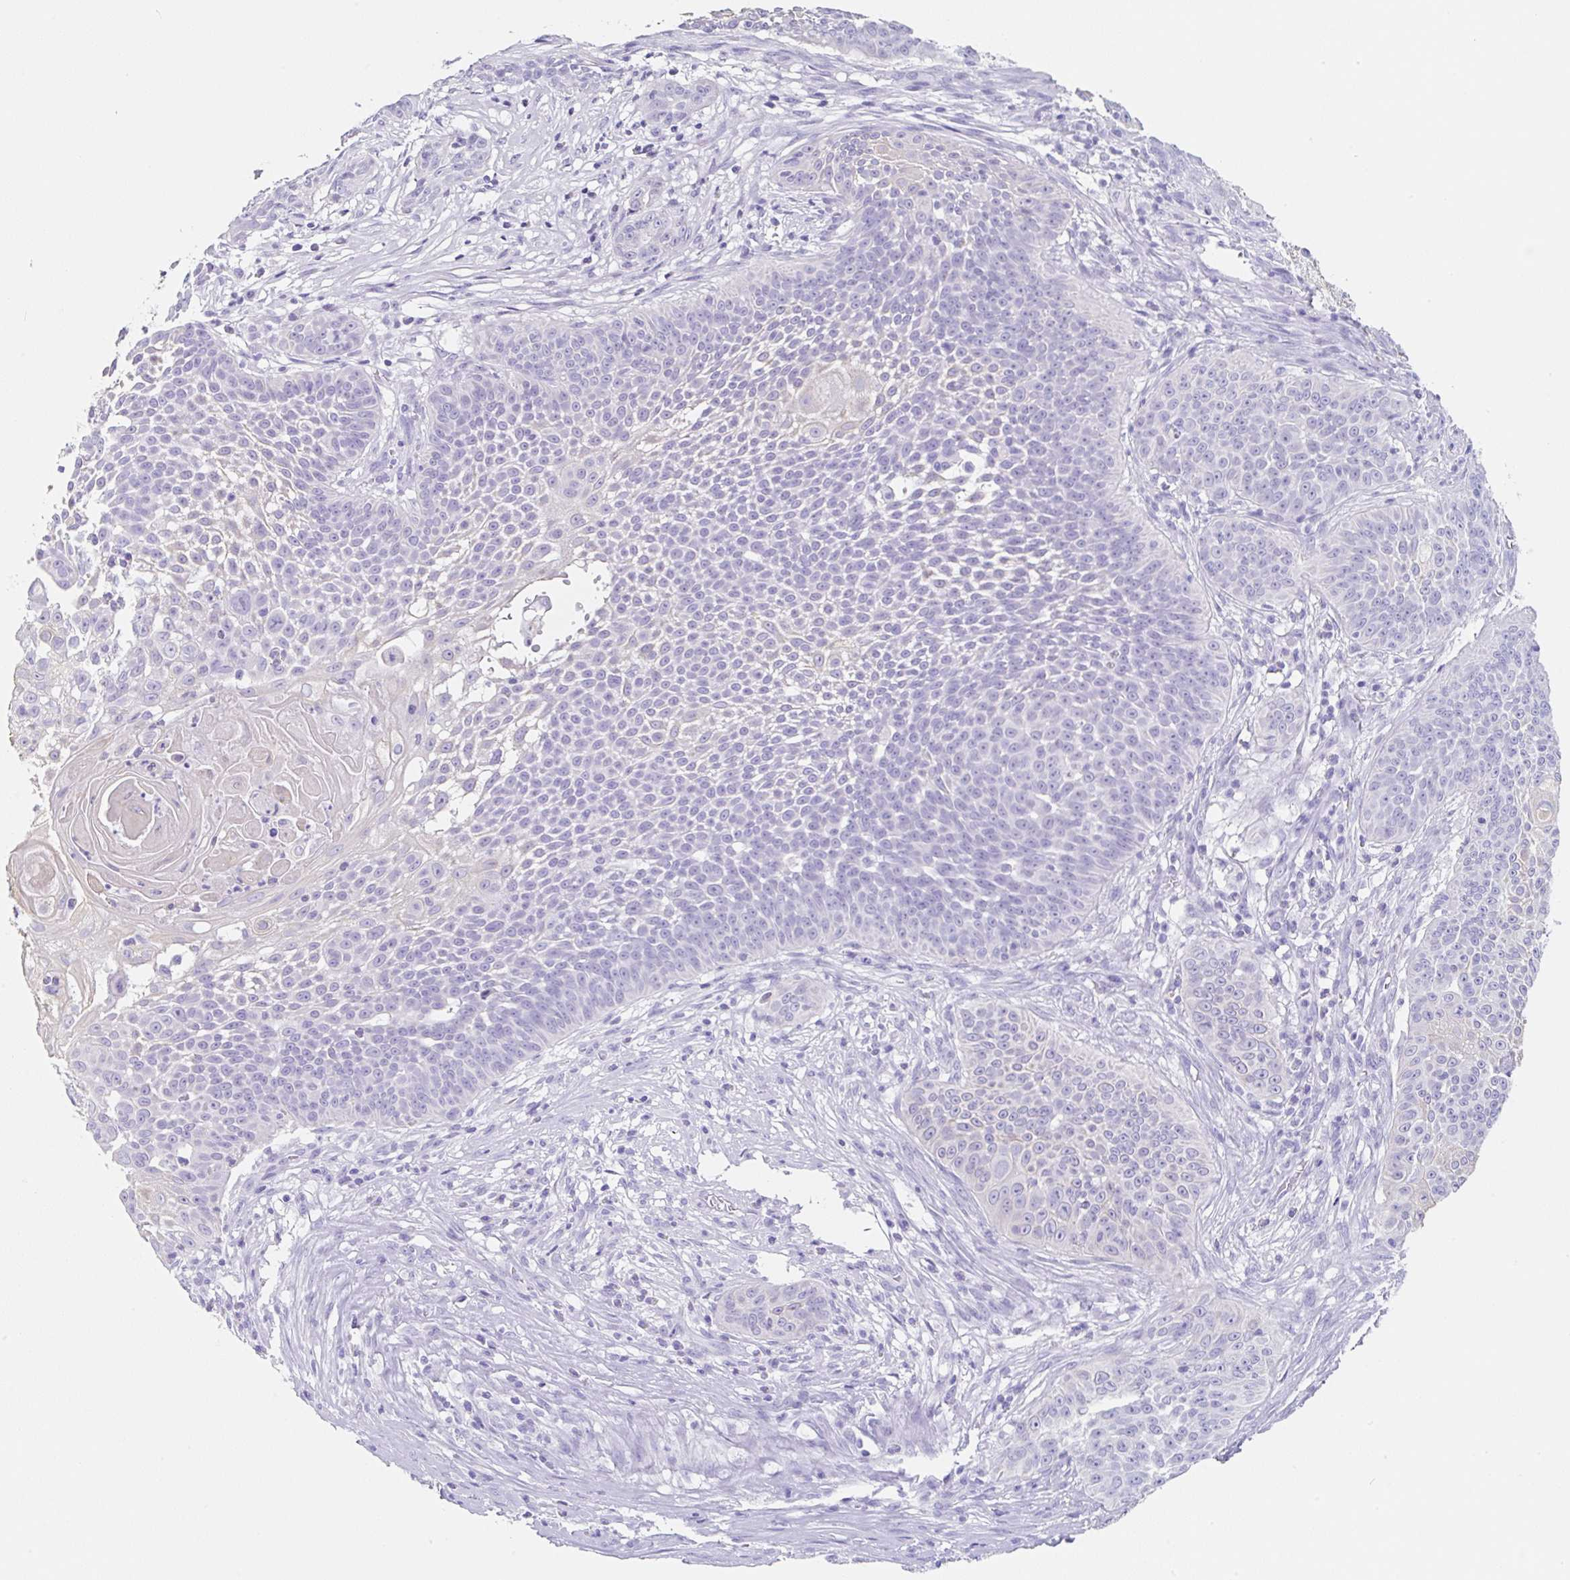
{"staining": {"intensity": "negative", "quantity": "none", "location": "none"}, "tissue": "skin cancer", "cell_type": "Tumor cells", "image_type": "cancer", "snomed": [{"axis": "morphology", "description": "Squamous cell carcinoma, NOS"}, {"axis": "topography", "description": "Skin"}], "caption": "A micrograph of human skin cancer is negative for staining in tumor cells. The staining was performed using DAB to visualize the protein expression in brown, while the nuclei were stained in blue with hematoxylin (Magnification: 20x).", "gene": "CLDND2", "patient": {"sex": "male", "age": 24}}